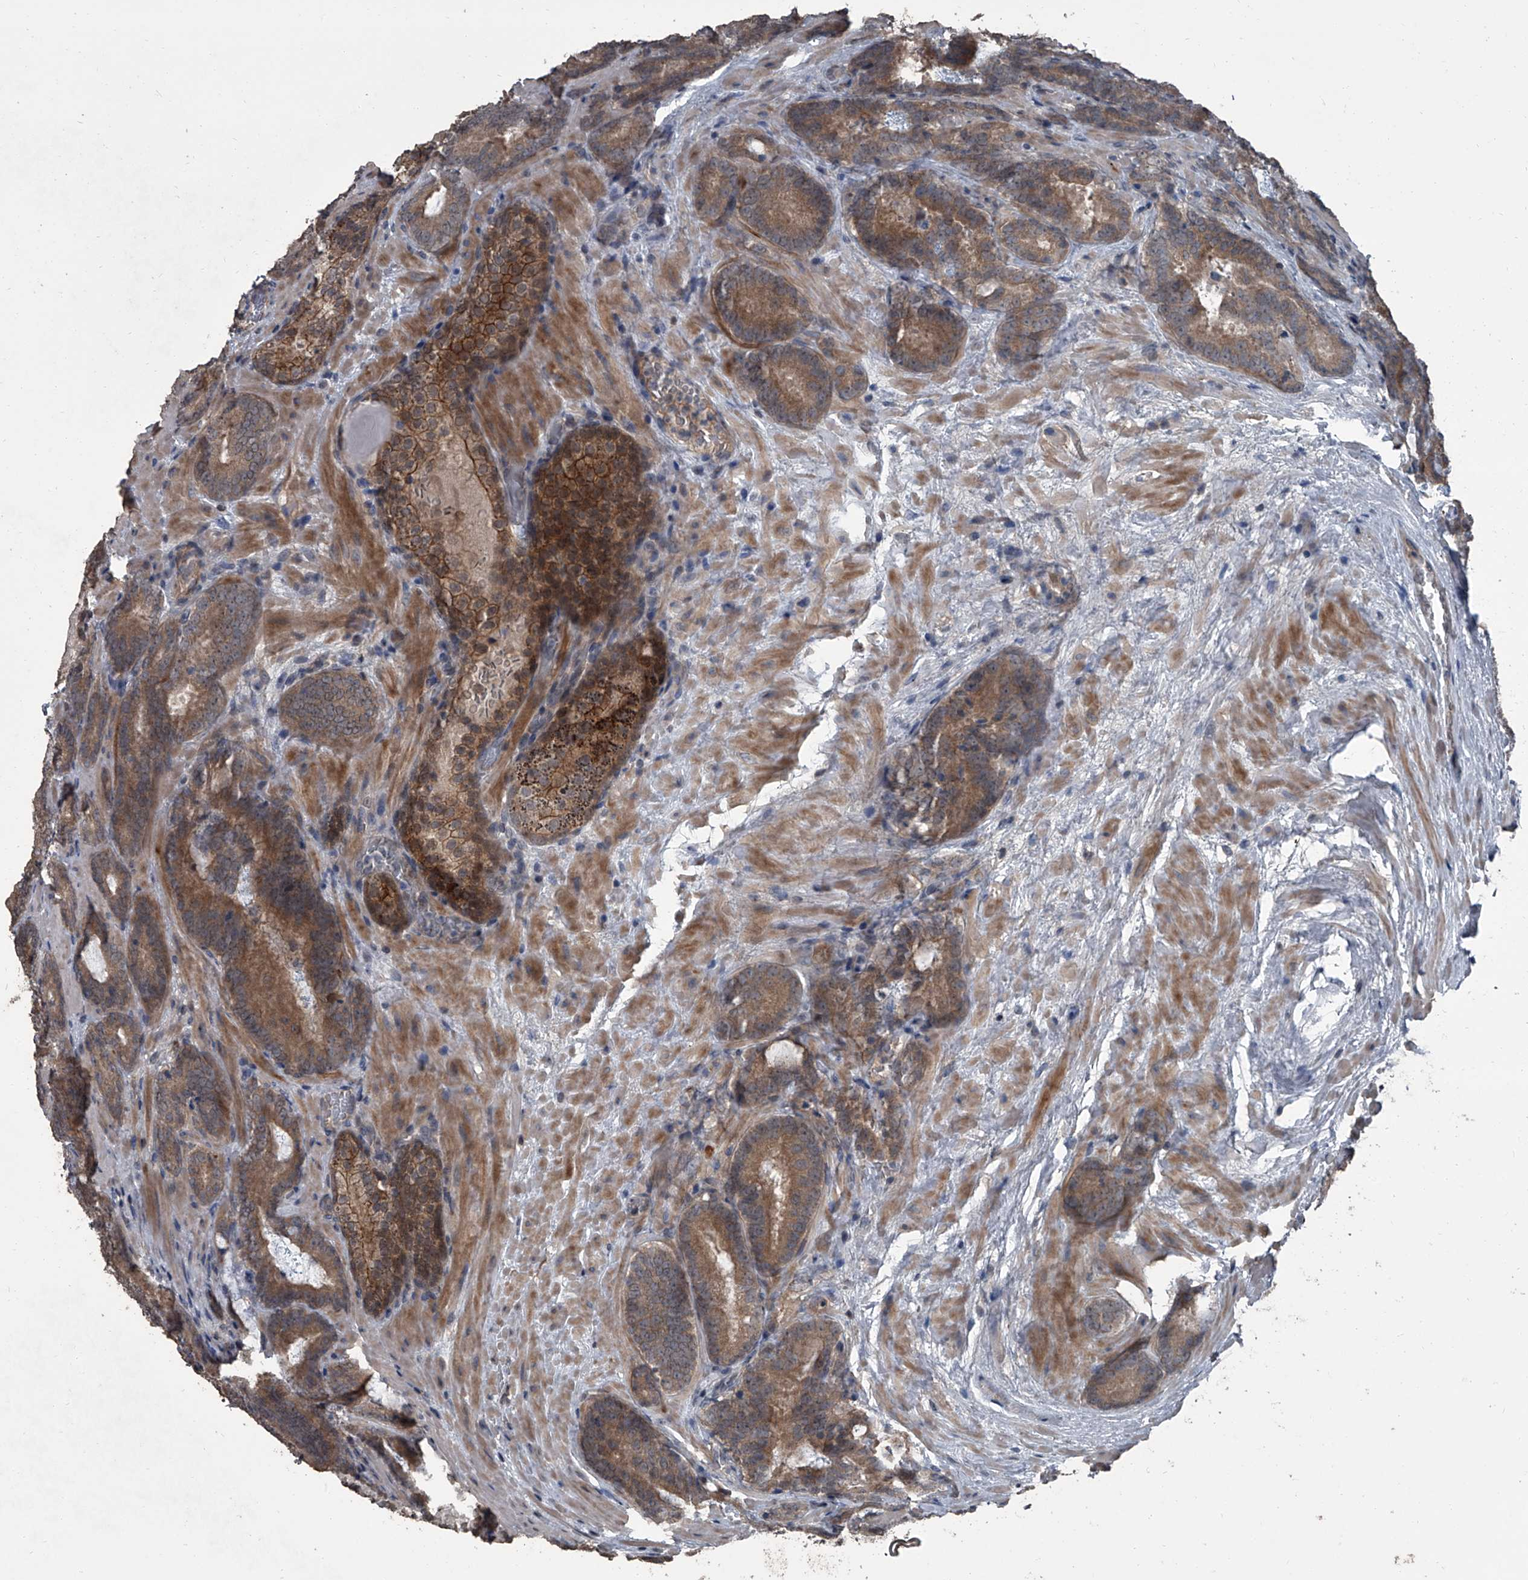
{"staining": {"intensity": "moderate", "quantity": ">75%", "location": "cytoplasmic/membranous"}, "tissue": "prostate cancer", "cell_type": "Tumor cells", "image_type": "cancer", "snomed": [{"axis": "morphology", "description": "Adenocarcinoma, High grade"}, {"axis": "topography", "description": "Prostate"}], "caption": "Prostate cancer tissue demonstrates moderate cytoplasmic/membranous positivity in about >75% of tumor cells, visualized by immunohistochemistry.", "gene": "OARD1", "patient": {"sex": "male", "age": 66}}